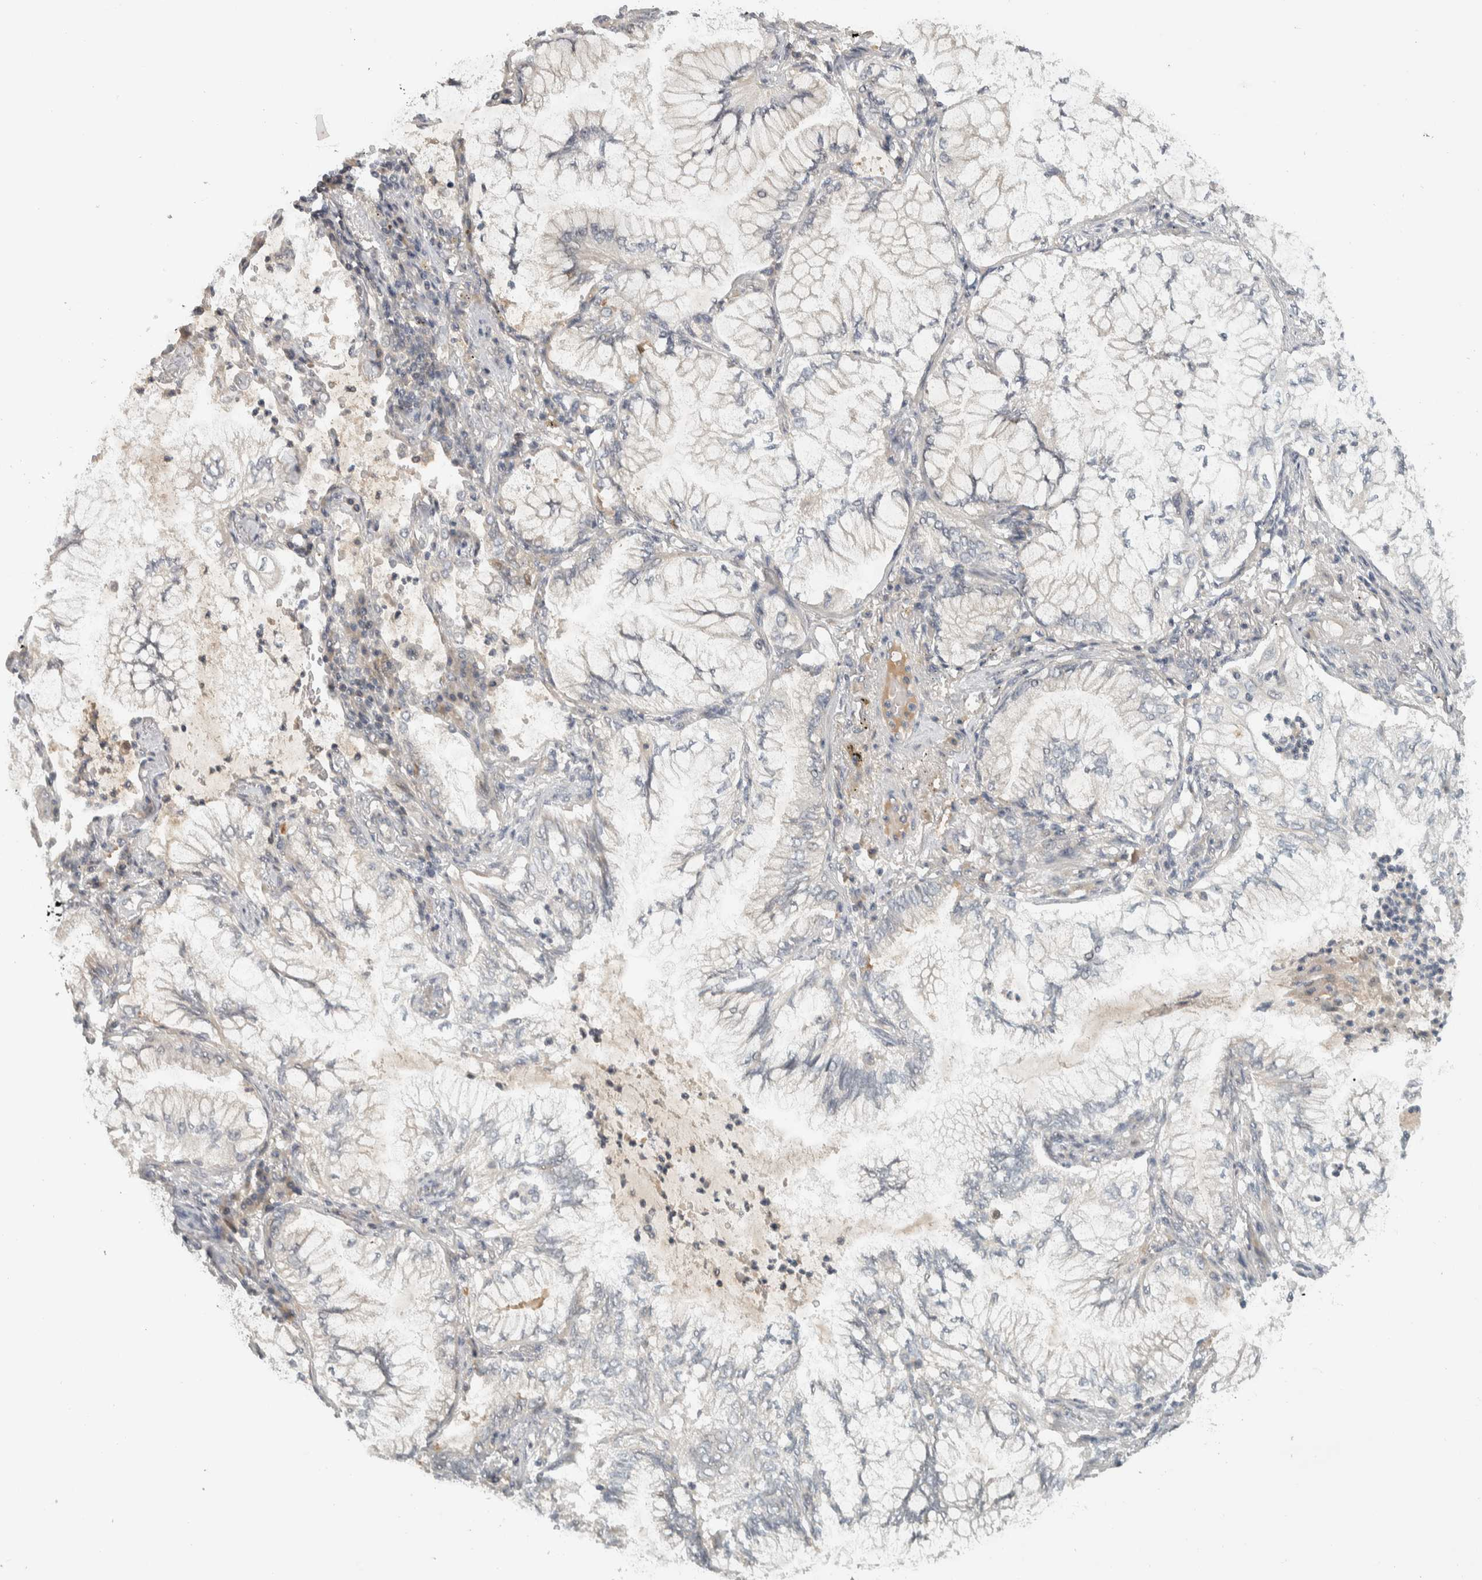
{"staining": {"intensity": "negative", "quantity": "none", "location": "none"}, "tissue": "lung cancer", "cell_type": "Tumor cells", "image_type": "cancer", "snomed": [{"axis": "morphology", "description": "Adenocarcinoma, NOS"}, {"axis": "topography", "description": "Lung"}], "caption": "A high-resolution histopathology image shows immunohistochemistry (IHC) staining of lung cancer, which displays no significant staining in tumor cells.", "gene": "AFP", "patient": {"sex": "female", "age": 70}}